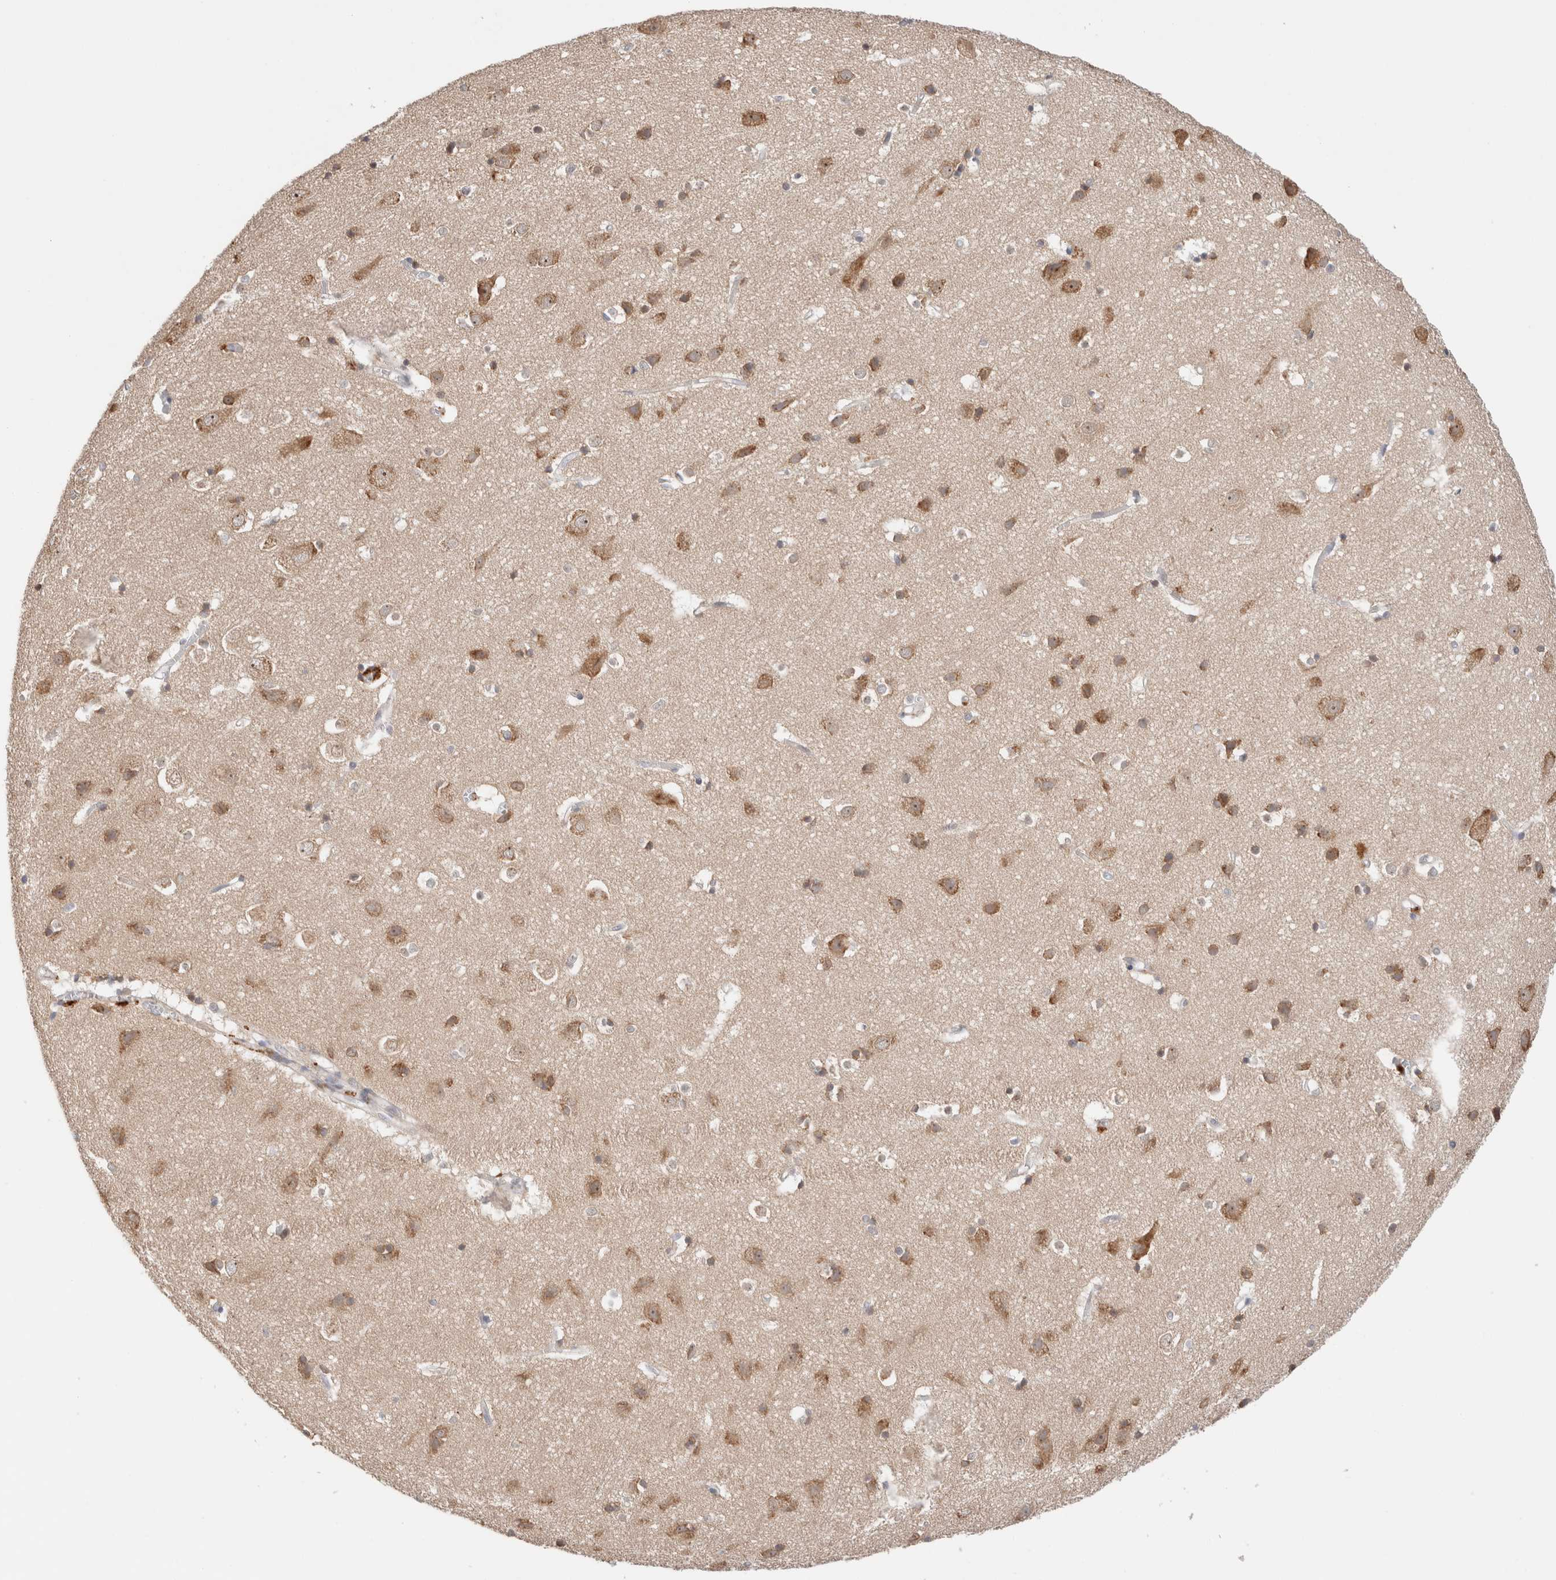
{"staining": {"intensity": "negative", "quantity": "none", "location": "none"}, "tissue": "cerebral cortex", "cell_type": "Endothelial cells", "image_type": "normal", "snomed": [{"axis": "morphology", "description": "Normal tissue, NOS"}, {"axis": "topography", "description": "Cerebral cortex"}], "caption": "Endothelial cells show no significant protein expression in normal cerebral cortex.", "gene": "ERI3", "patient": {"sex": "male", "age": 54}}